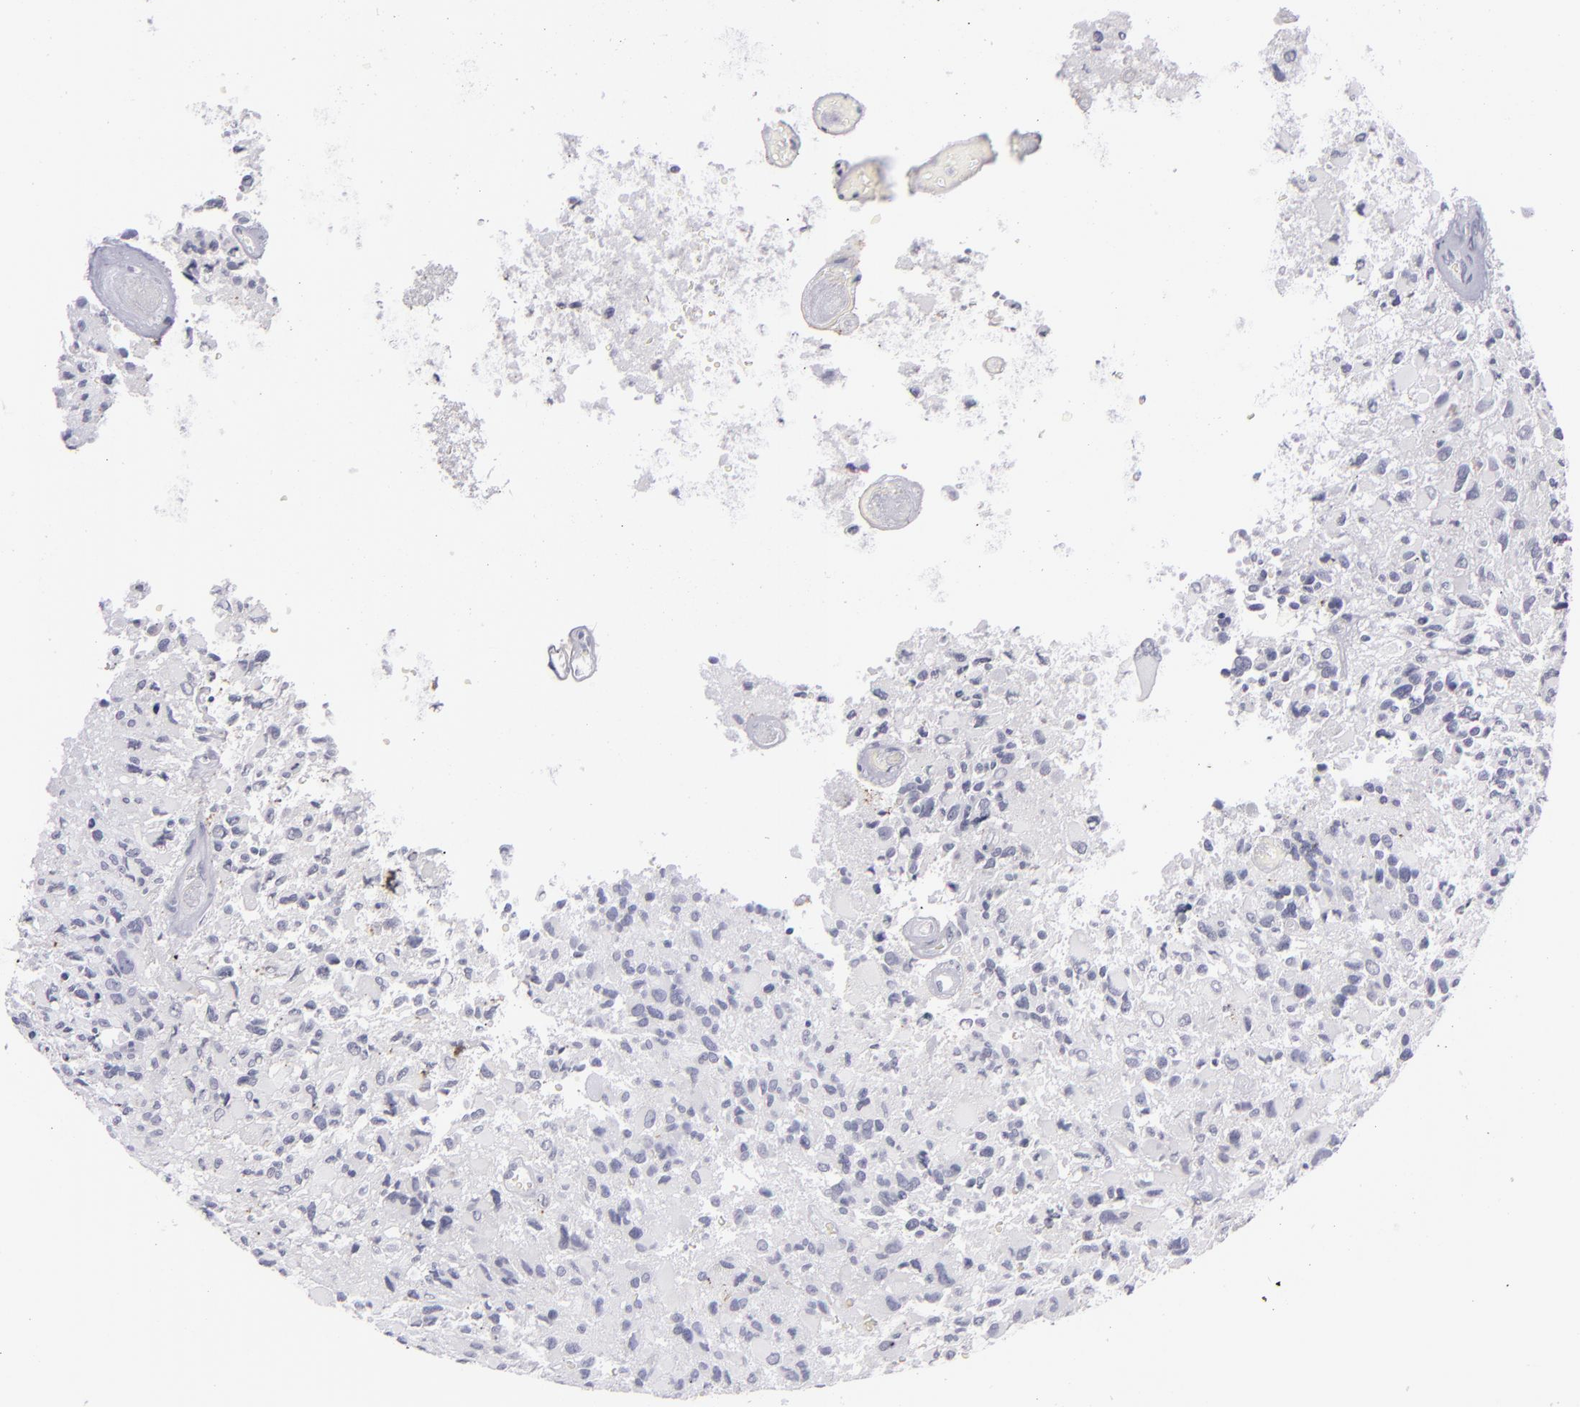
{"staining": {"intensity": "negative", "quantity": "none", "location": "none"}, "tissue": "glioma", "cell_type": "Tumor cells", "image_type": "cancer", "snomed": [{"axis": "morphology", "description": "Glioma, malignant, High grade"}, {"axis": "topography", "description": "Brain"}], "caption": "Tumor cells are negative for brown protein staining in malignant glioma (high-grade).", "gene": "ITGB4", "patient": {"sex": "male", "age": 69}}